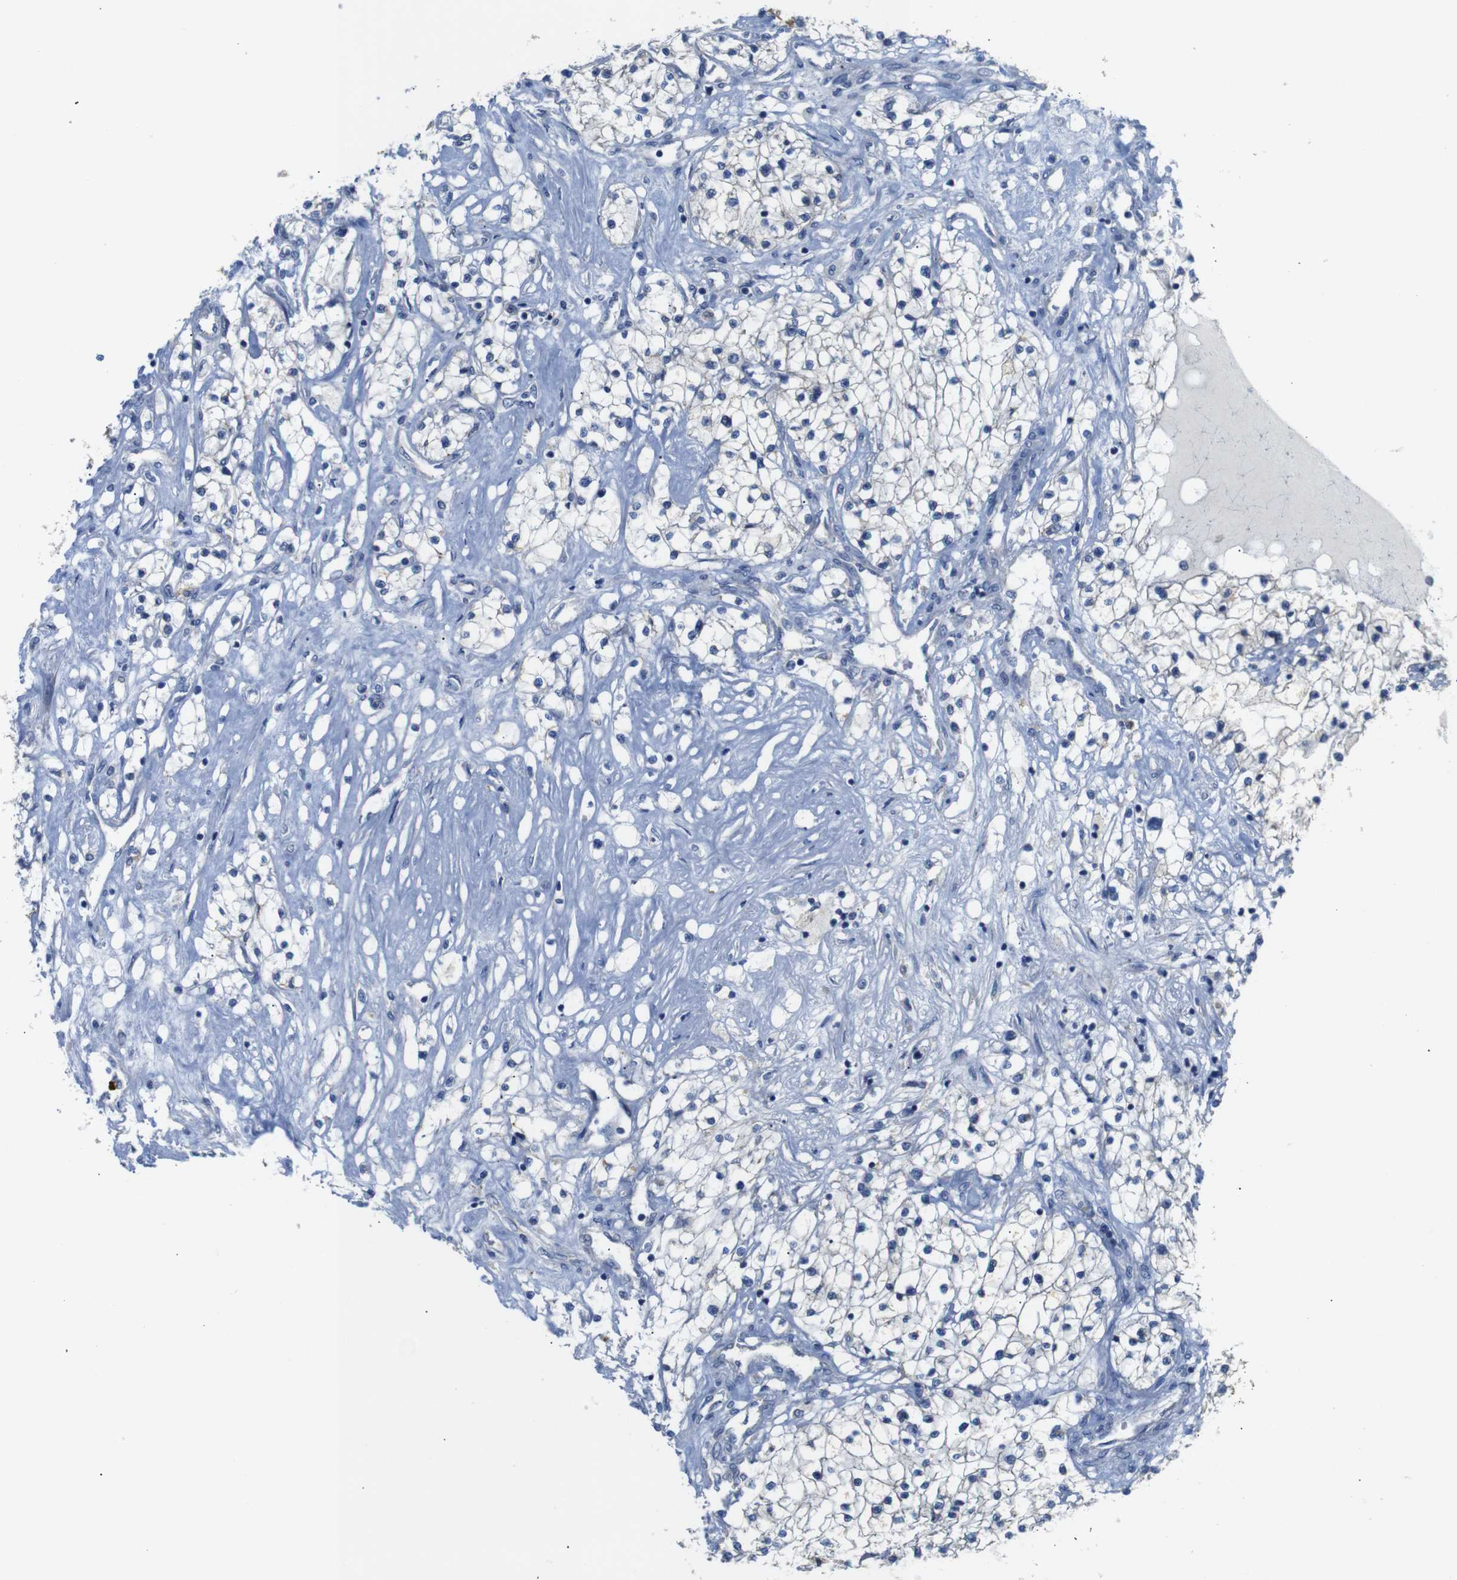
{"staining": {"intensity": "moderate", "quantity": "<25%", "location": "cytoplasmic/membranous"}, "tissue": "renal cancer", "cell_type": "Tumor cells", "image_type": "cancer", "snomed": [{"axis": "morphology", "description": "Adenocarcinoma, NOS"}, {"axis": "topography", "description": "Kidney"}], "caption": "An image showing moderate cytoplasmic/membranous positivity in about <25% of tumor cells in renal cancer, as visualized by brown immunohistochemical staining.", "gene": "ALOX15", "patient": {"sex": "male", "age": 68}}